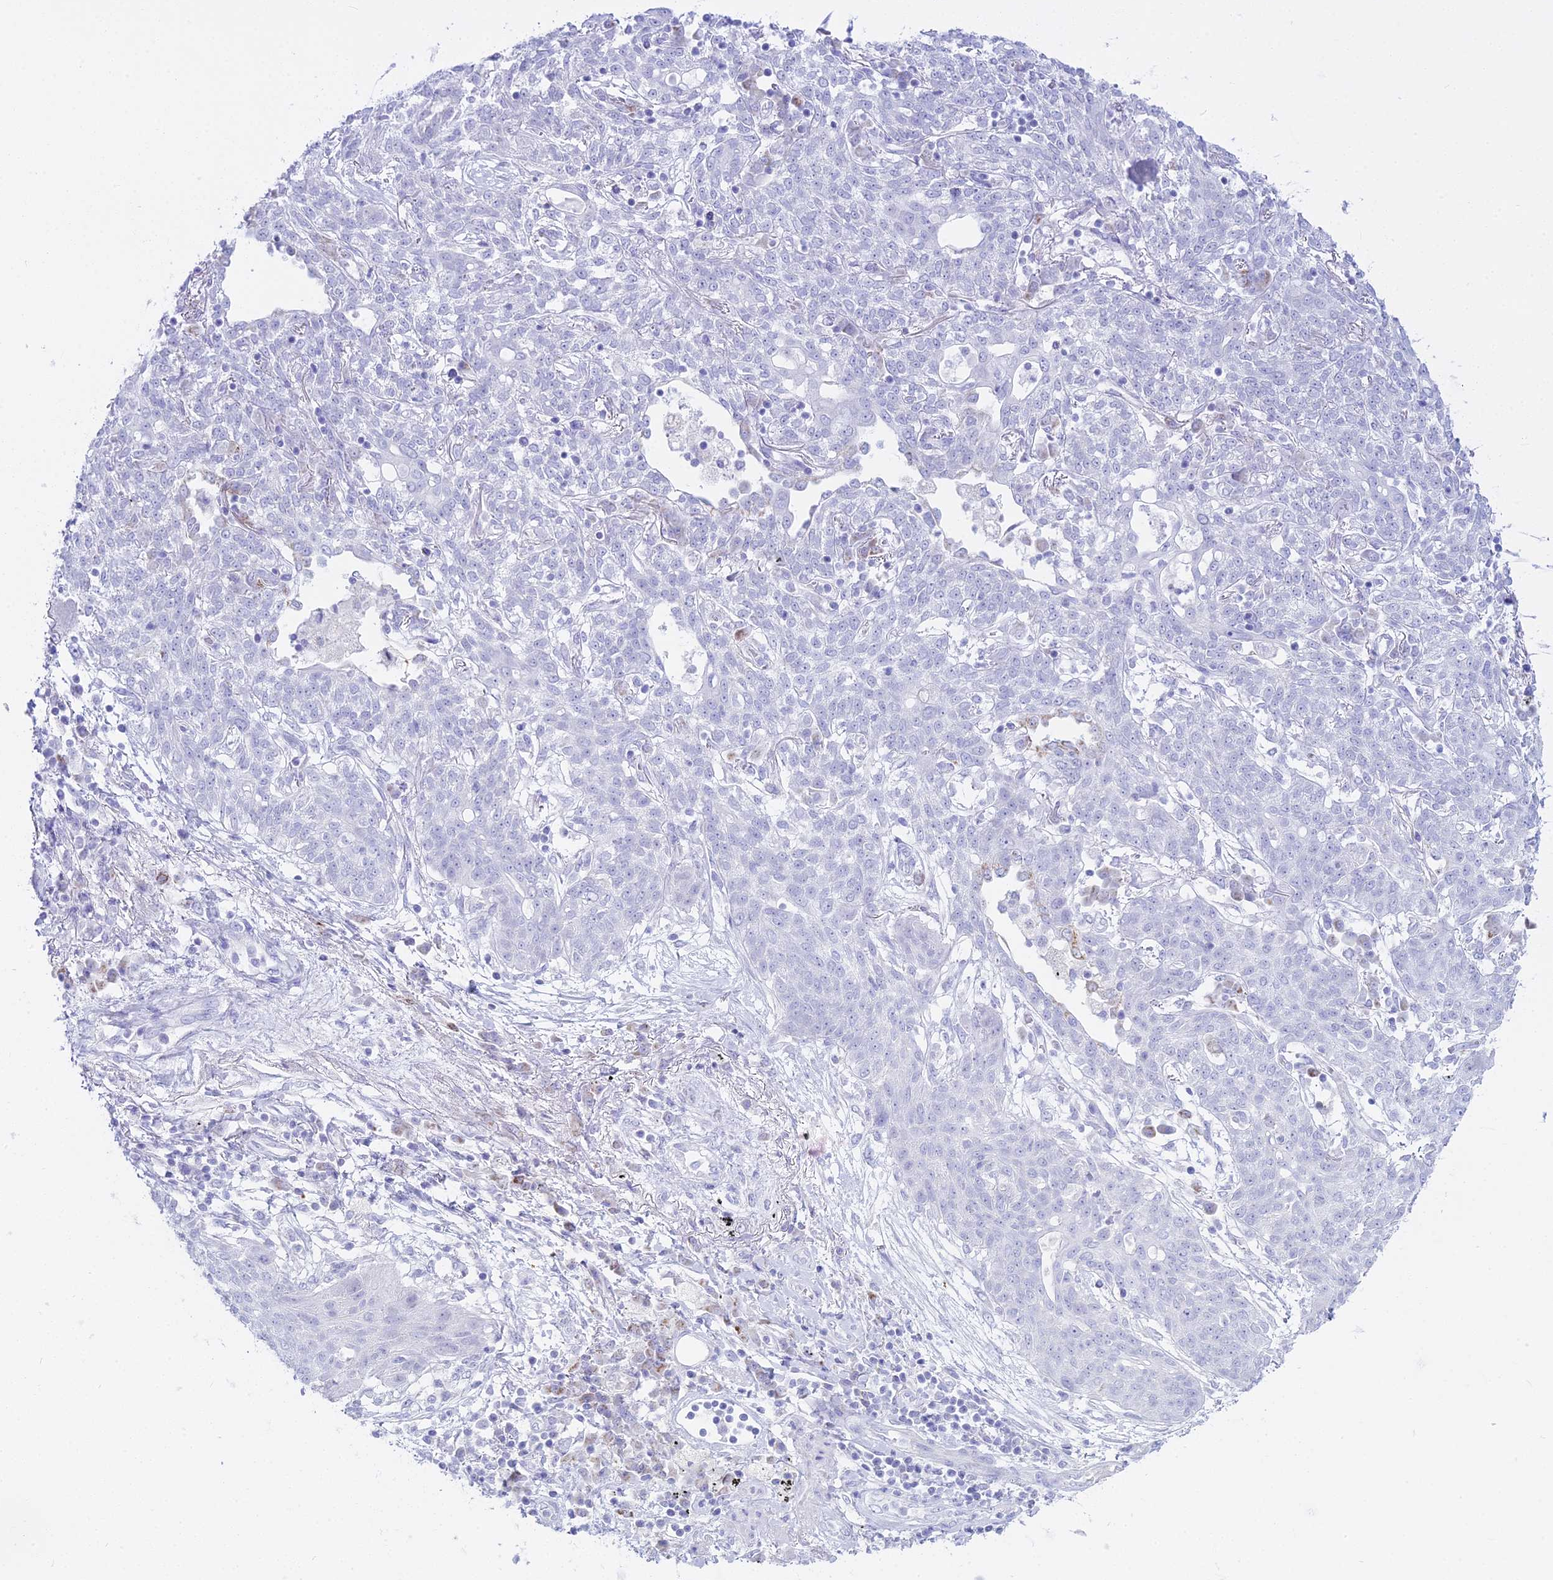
{"staining": {"intensity": "negative", "quantity": "none", "location": "none"}, "tissue": "lung cancer", "cell_type": "Tumor cells", "image_type": "cancer", "snomed": [{"axis": "morphology", "description": "Squamous cell carcinoma, NOS"}, {"axis": "topography", "description": "Lung"}], "caption": "This micrograph is of squamous cell carcinoma (lung) stained with immunohistochemistry (IHC) to label a protein in brown with the nuclei are counter-stained blue. There is no expression in tumor cells. (DAB IHC, high magnification).", "gene": "CGB2", "patient": {"sex": "female", "age": 70}}